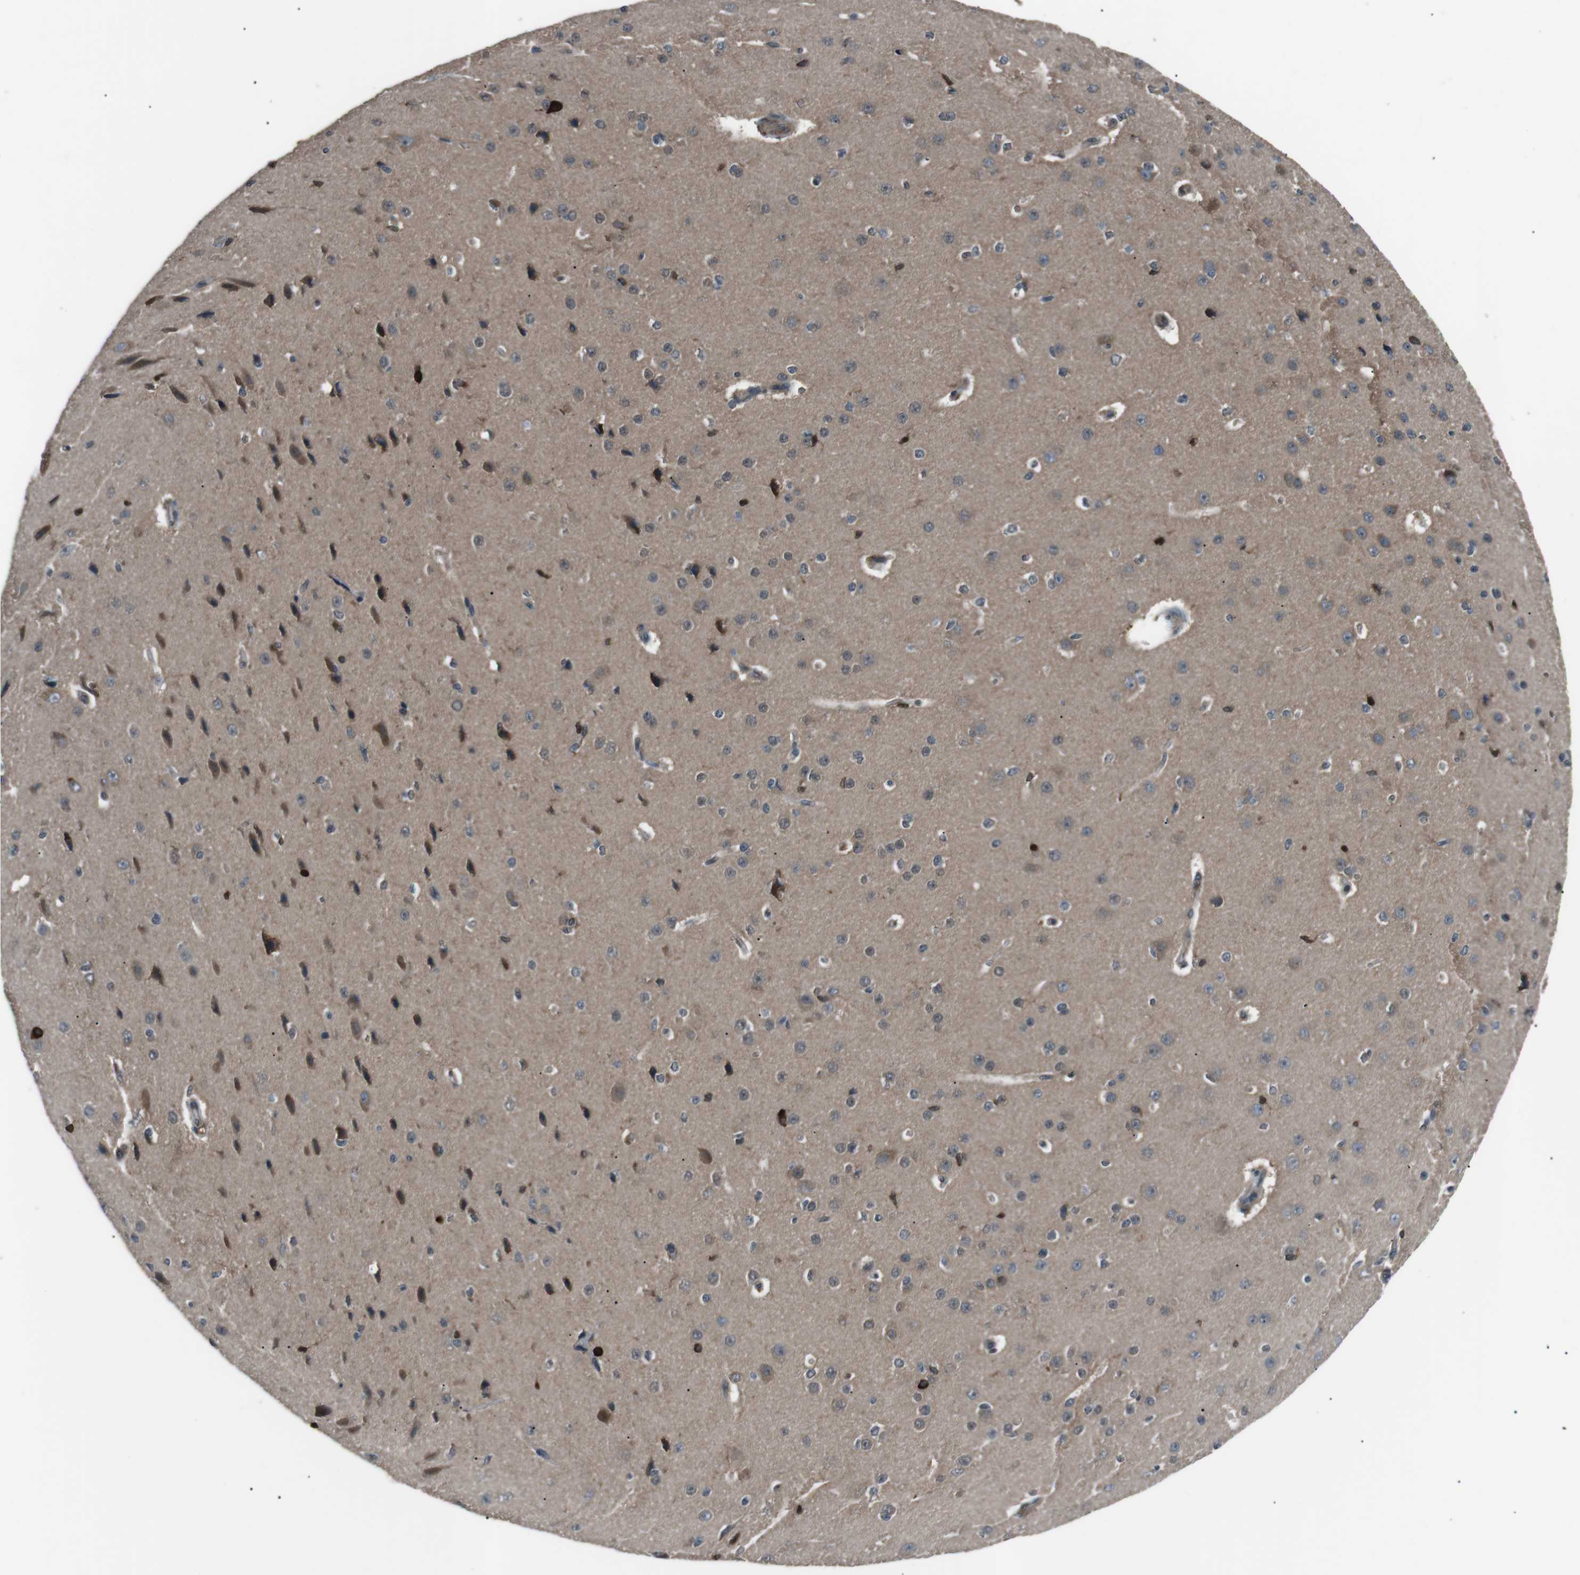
{"staining": {"intensity": "negative", "quantity": "none", "location": "none"}, "tissue": "cerebral cortex", "cell_type": "Endothelial cells", "image_type": "normal", "snomed": [{"axis": "morphology", "description": "Normal tissue, NOS"}, {"axis": "morphology", "description": "Developmental malformation"}, {"axis": "topography", "description": "Cerebral cortex"}], "caption": "This is a photomicrograph of immunohistochemistry staining of normal cerebral cortex, which shows no expression in endothelial cells.", "gene": "NEK7", "patient": {"sex": "female", "age": 30}}